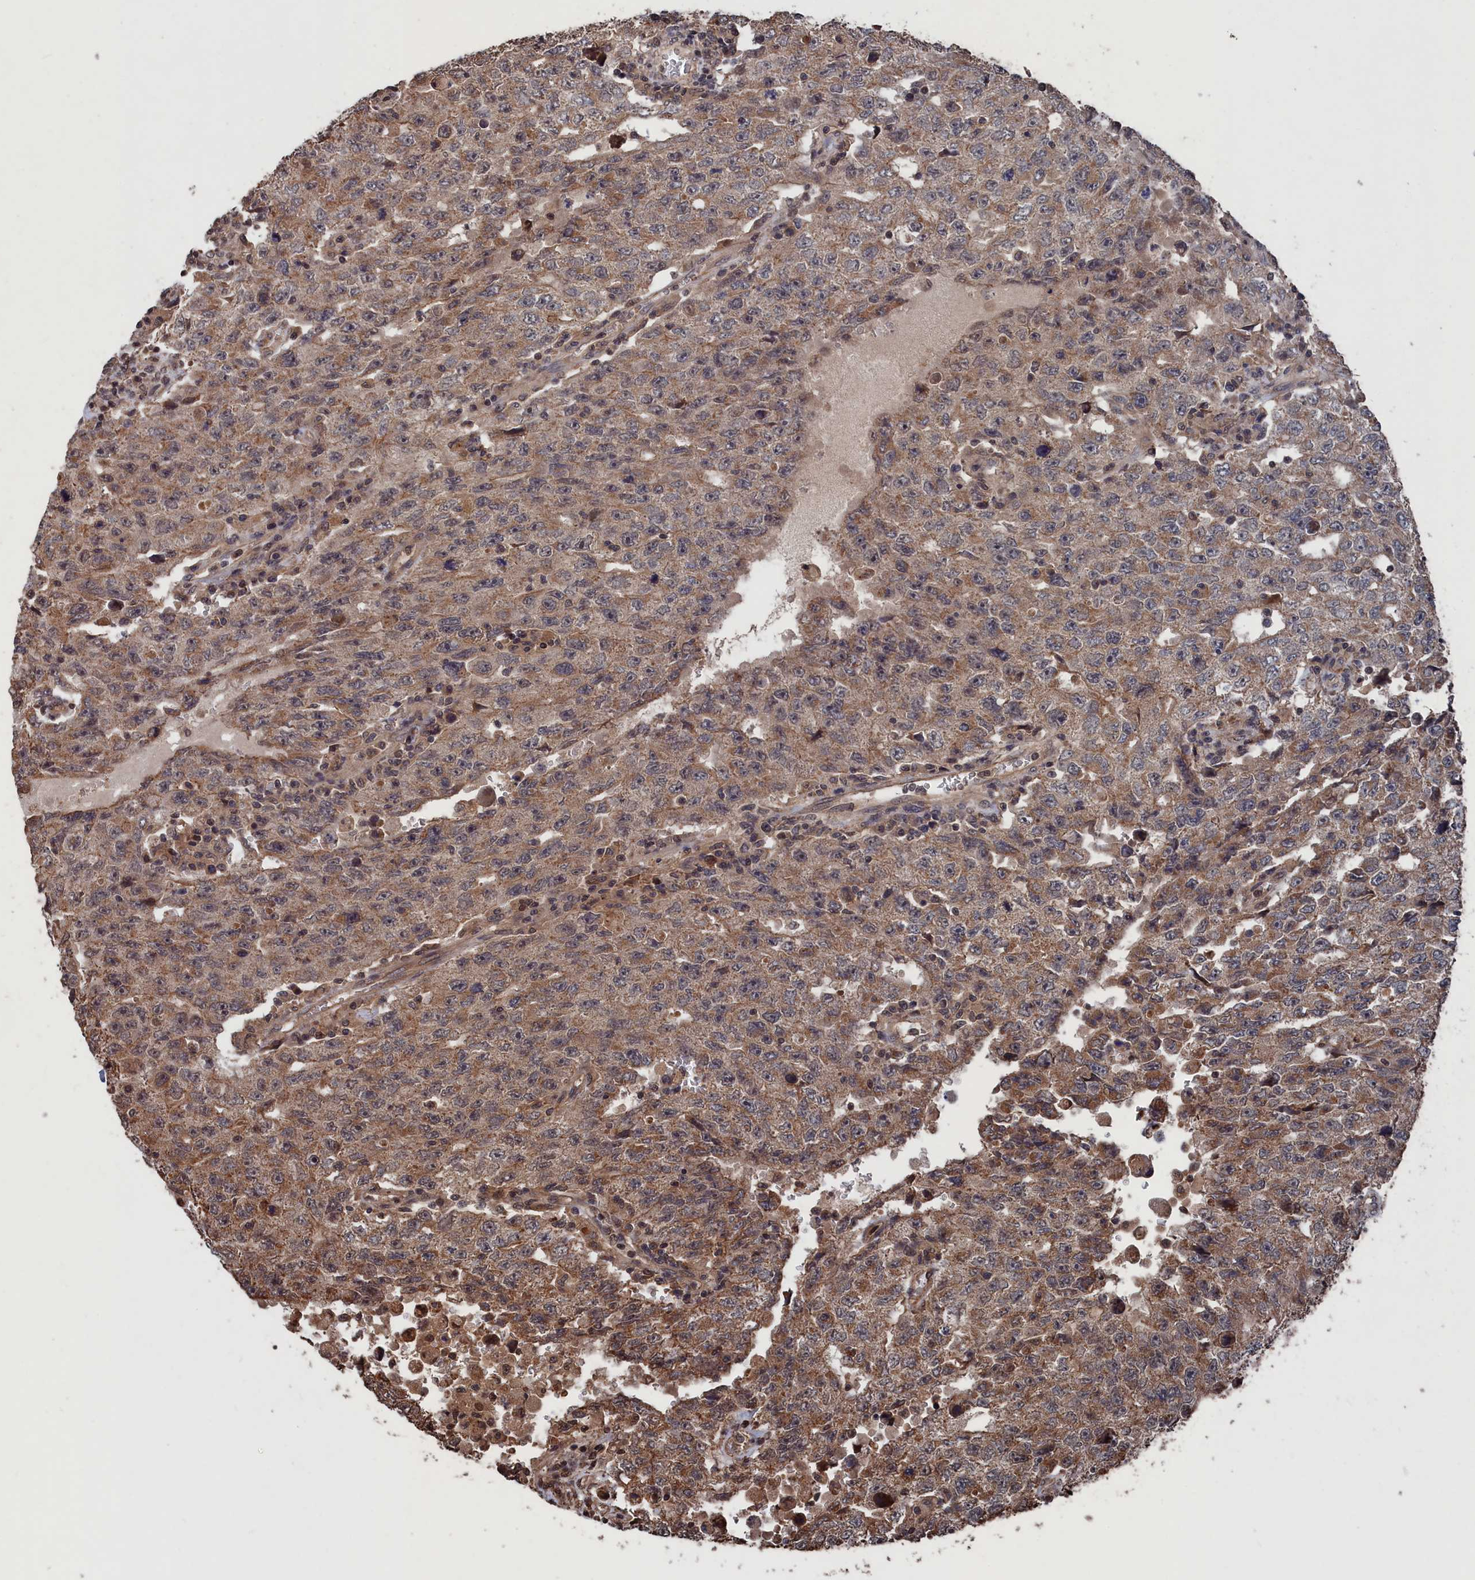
{"staining": {"intensity": "moderate", "quantity": ">75%", "location": "cytoplasmic/membranous"}, "tissue": "testis cancer", "cell_type": "Tumor cells", "image_type": "cancer", "snomed": [{"axis": "morphology", "description": "Carcinoma, Embryonal, NOS"}, {"axis": "topography", "description": "Testis"}], "caption": "This micrograph exhibits immunohistochemistry (IHC) staining of human testis embryonal carcinoma, with medium moderate cytoplasmic/membranous expression in about >75% of tumor cells.", "gene": "PDE12", "patient": {"sex": "male", "age": 26}}